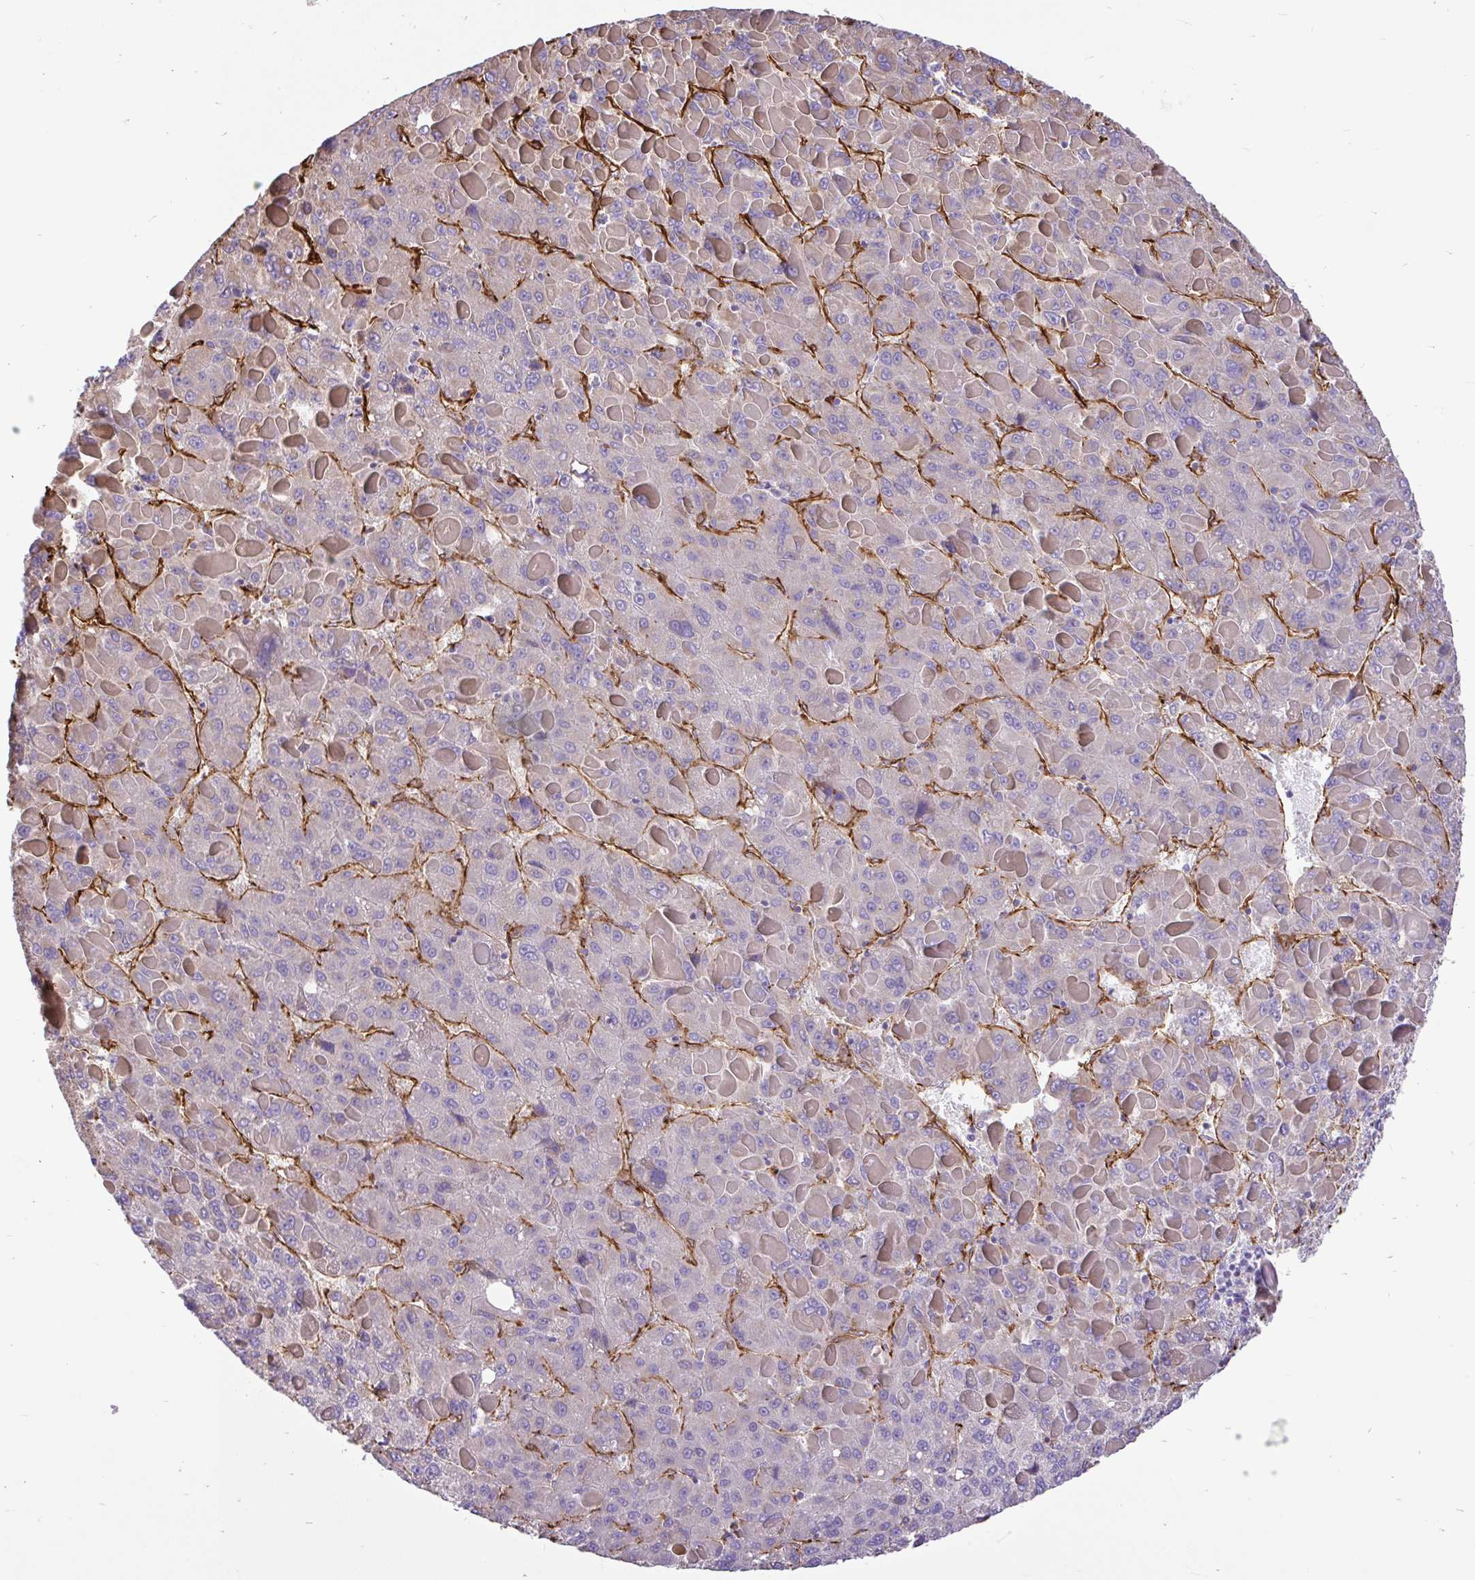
{"staining": {"intensity": "negative", "quantity": "none", "location": "none"}, "tissue": "liver cancer", "cell_type": "Tumor cells", "image_type": "cancer", "snomed": [{"axis": "morphology", "description": "Carcinoma, Hepatocellular, NOS"}, {"axis": "topography", "description": "Liver"}], "caption": "Immunohistochemistry of hepatocellular carcinoma (liver) demonstrates no expression in tumor cells.", "gene": "PTPRK", "patient": {"sex": "female", "age": 82}}